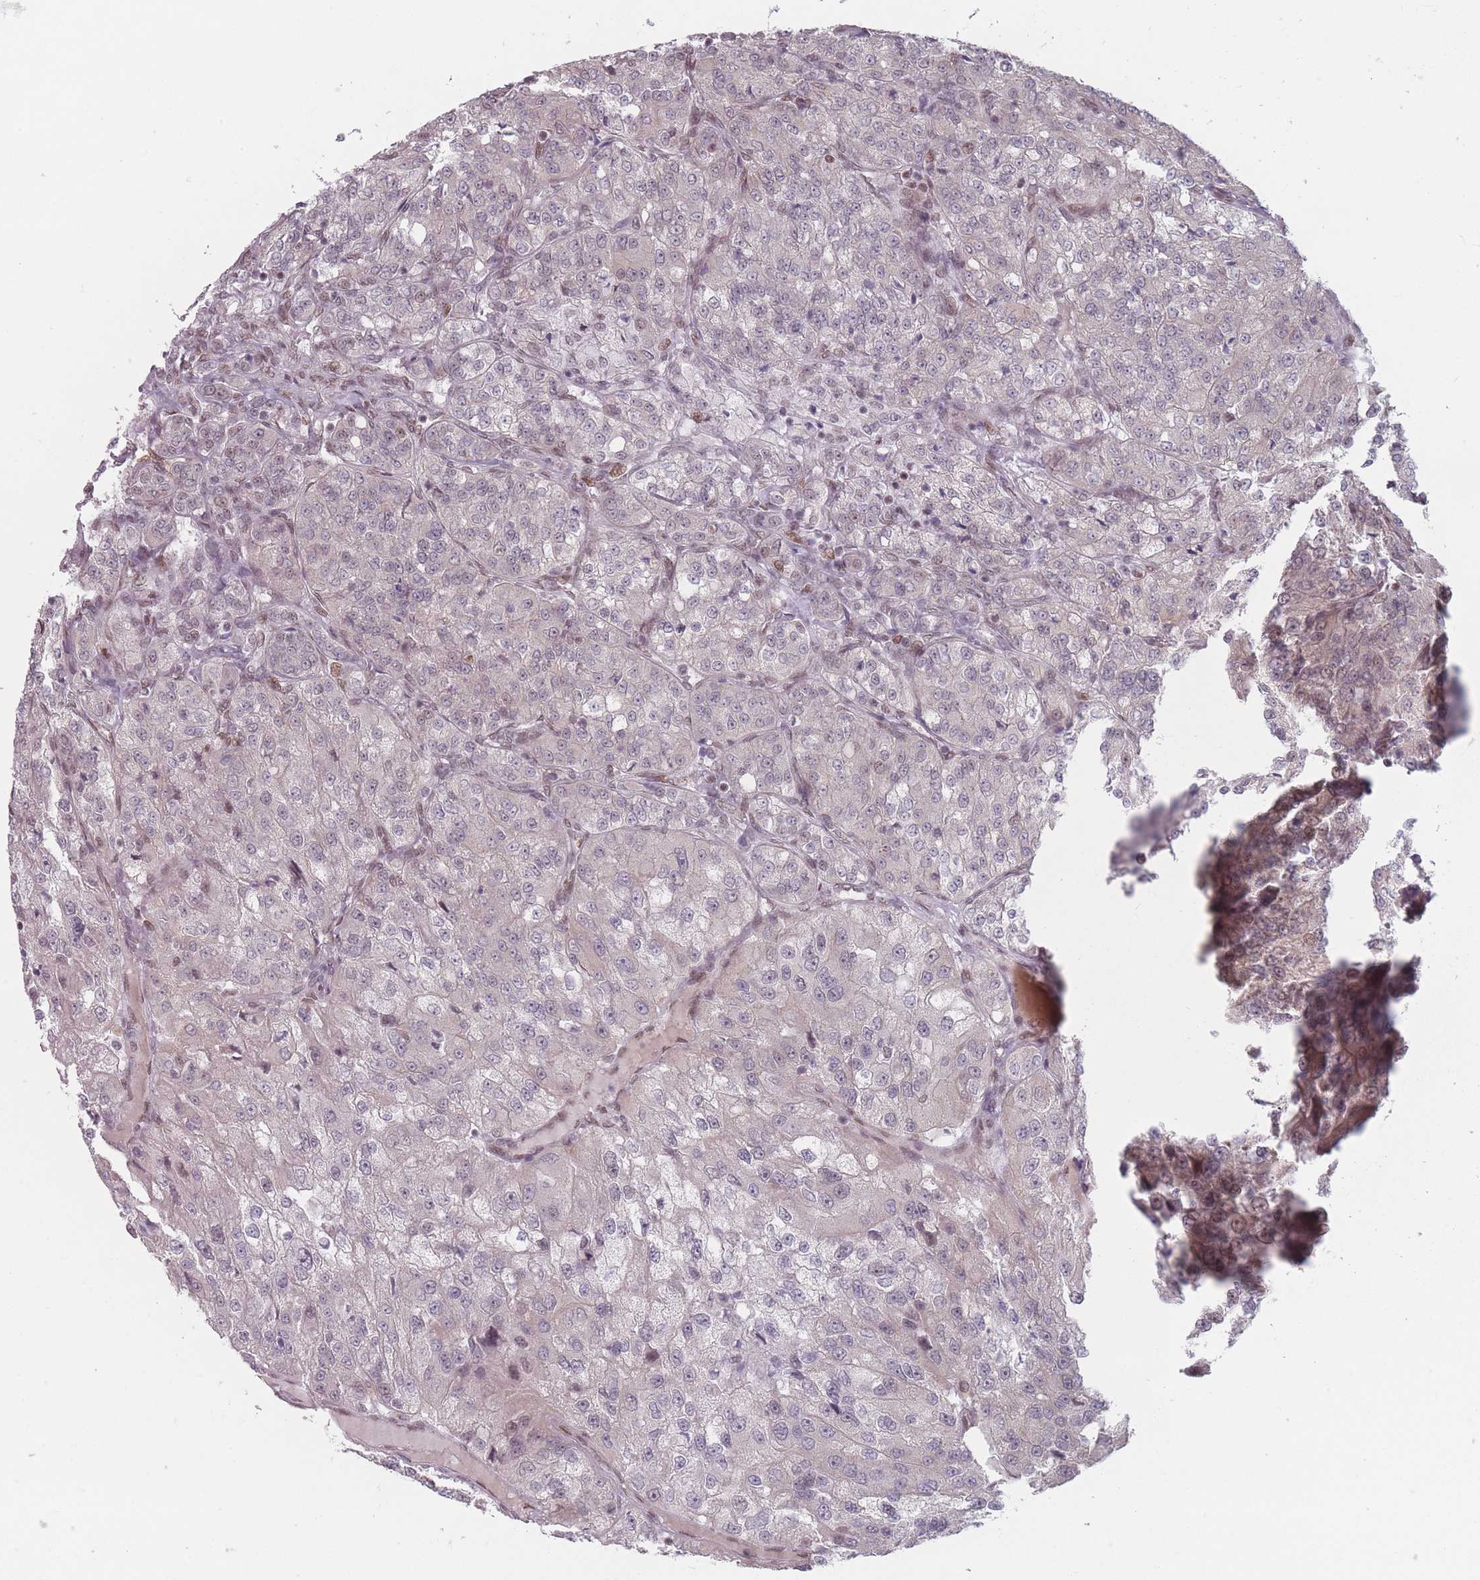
{"staining": {"intensity": "negative", "quantity": "none", "location": "none"}, "tissue": "renal cancer", "cell_type": "Tumor cells", "image_type": "cancer", "snomed": [{"axis": "morphology", "description": "Adenocarcinoma, NOS"}, {"axis": "topography", "description": "Kidney"}], "caption": "This is an immunohistochemistry image of renal adenocarcinoma. There is no positivity in tumor cells.", "gene": "SH3BGRL2", "patient": {"sex": "female", "age": 63}}